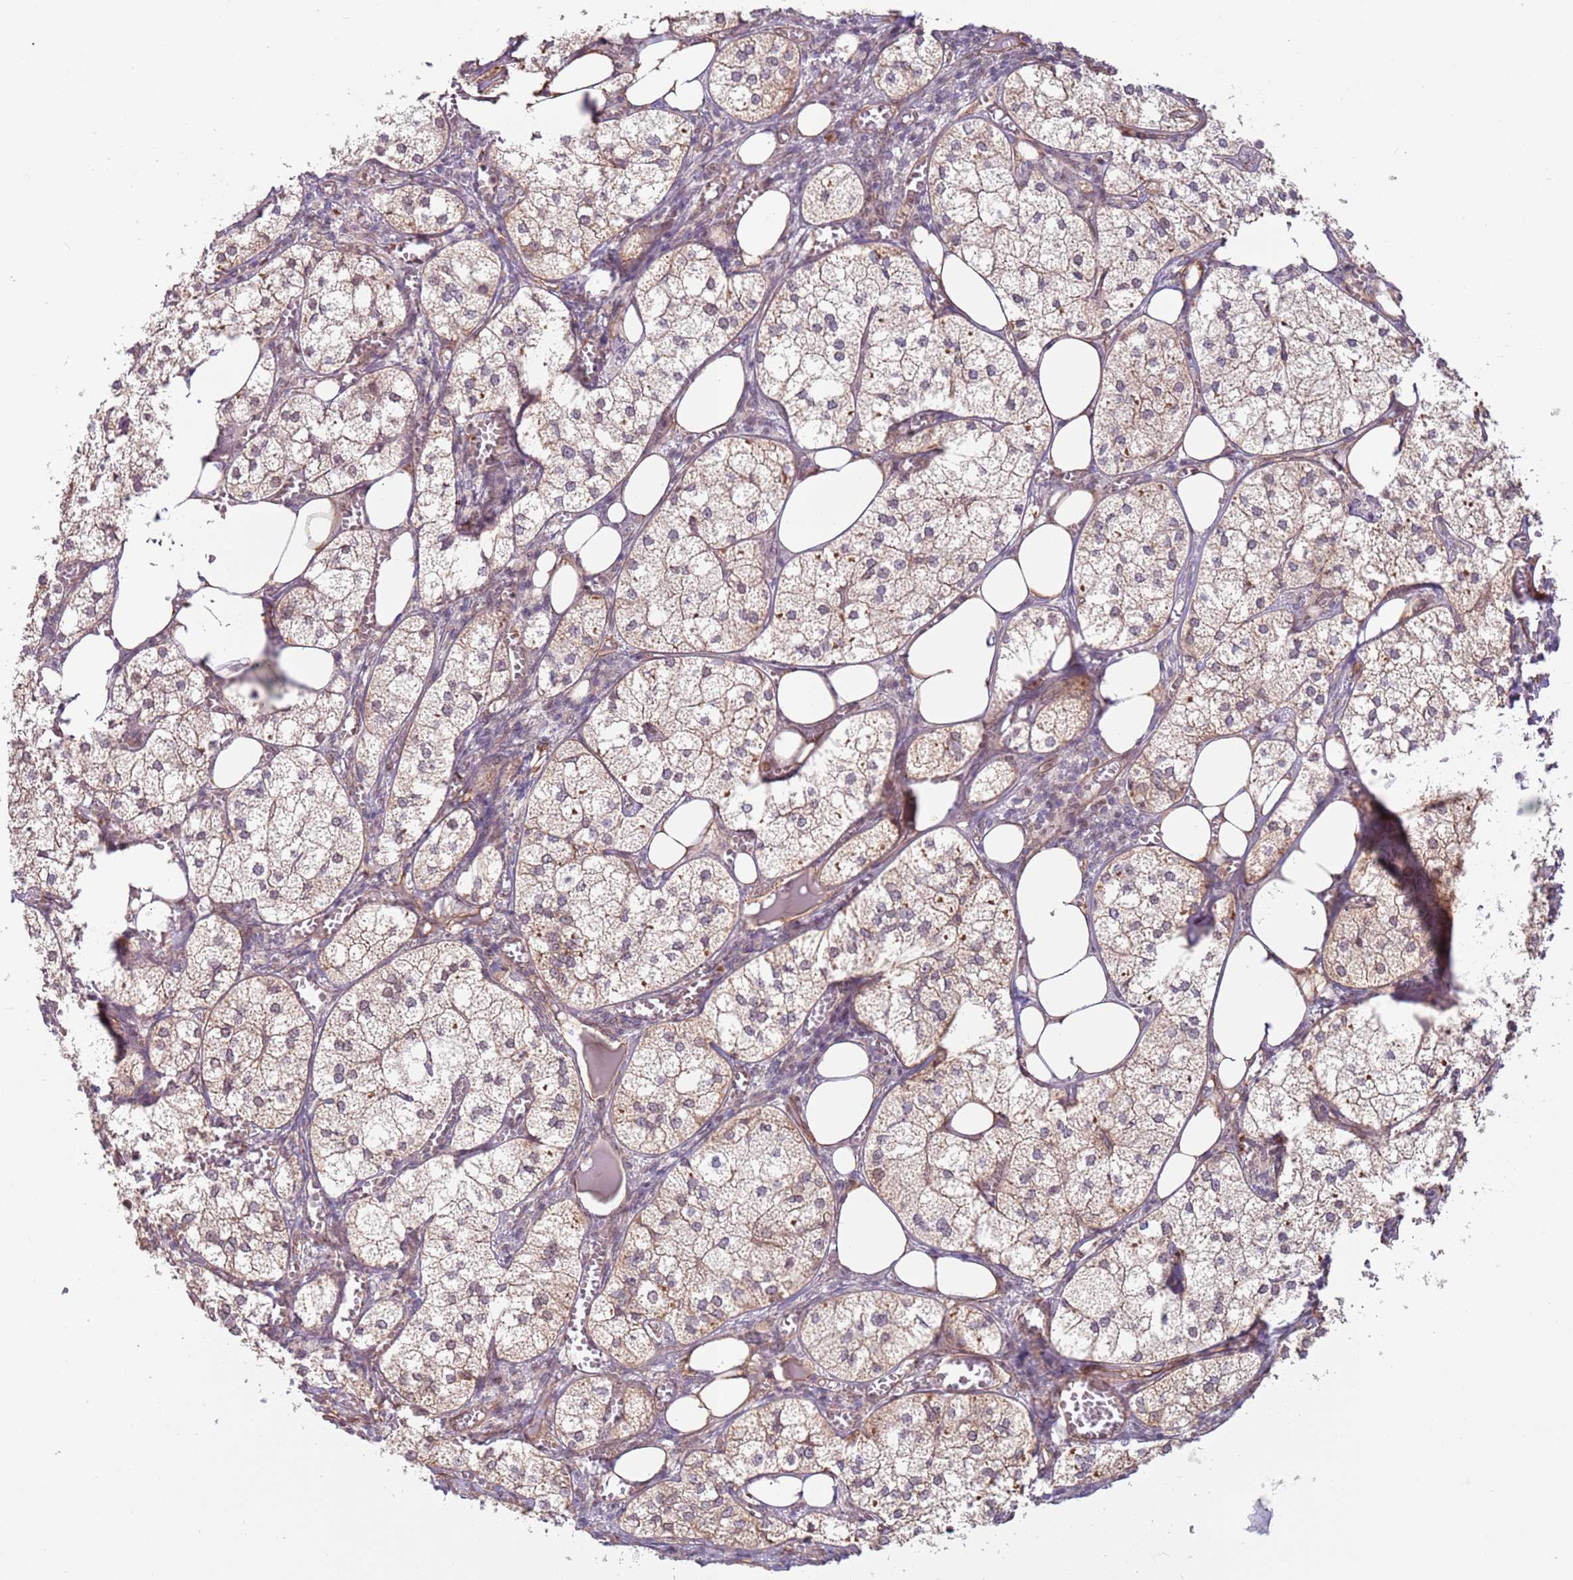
{"staining": {"intensity": "moderate", "quantity": "25%-75%", "location": "cytoplasmic/membranous"}, "tissue": "adrenal gland", "cell_type": "Glandular cells", "image_type": "normal", "snomed": [{"axis": "morphology", "description": "Normal tissue, NOS"}, {"axis": "topography", "description": "Adrenal gland"}], "caption": "Adrenal gland stained for a protein displays moderate cytoplasmic/membranous positivity in glandular cells. (IHC, brightfield microscopy, high magnification).", "gene": "DCAF4", "patient": {"sex": "female", "age": 61}}